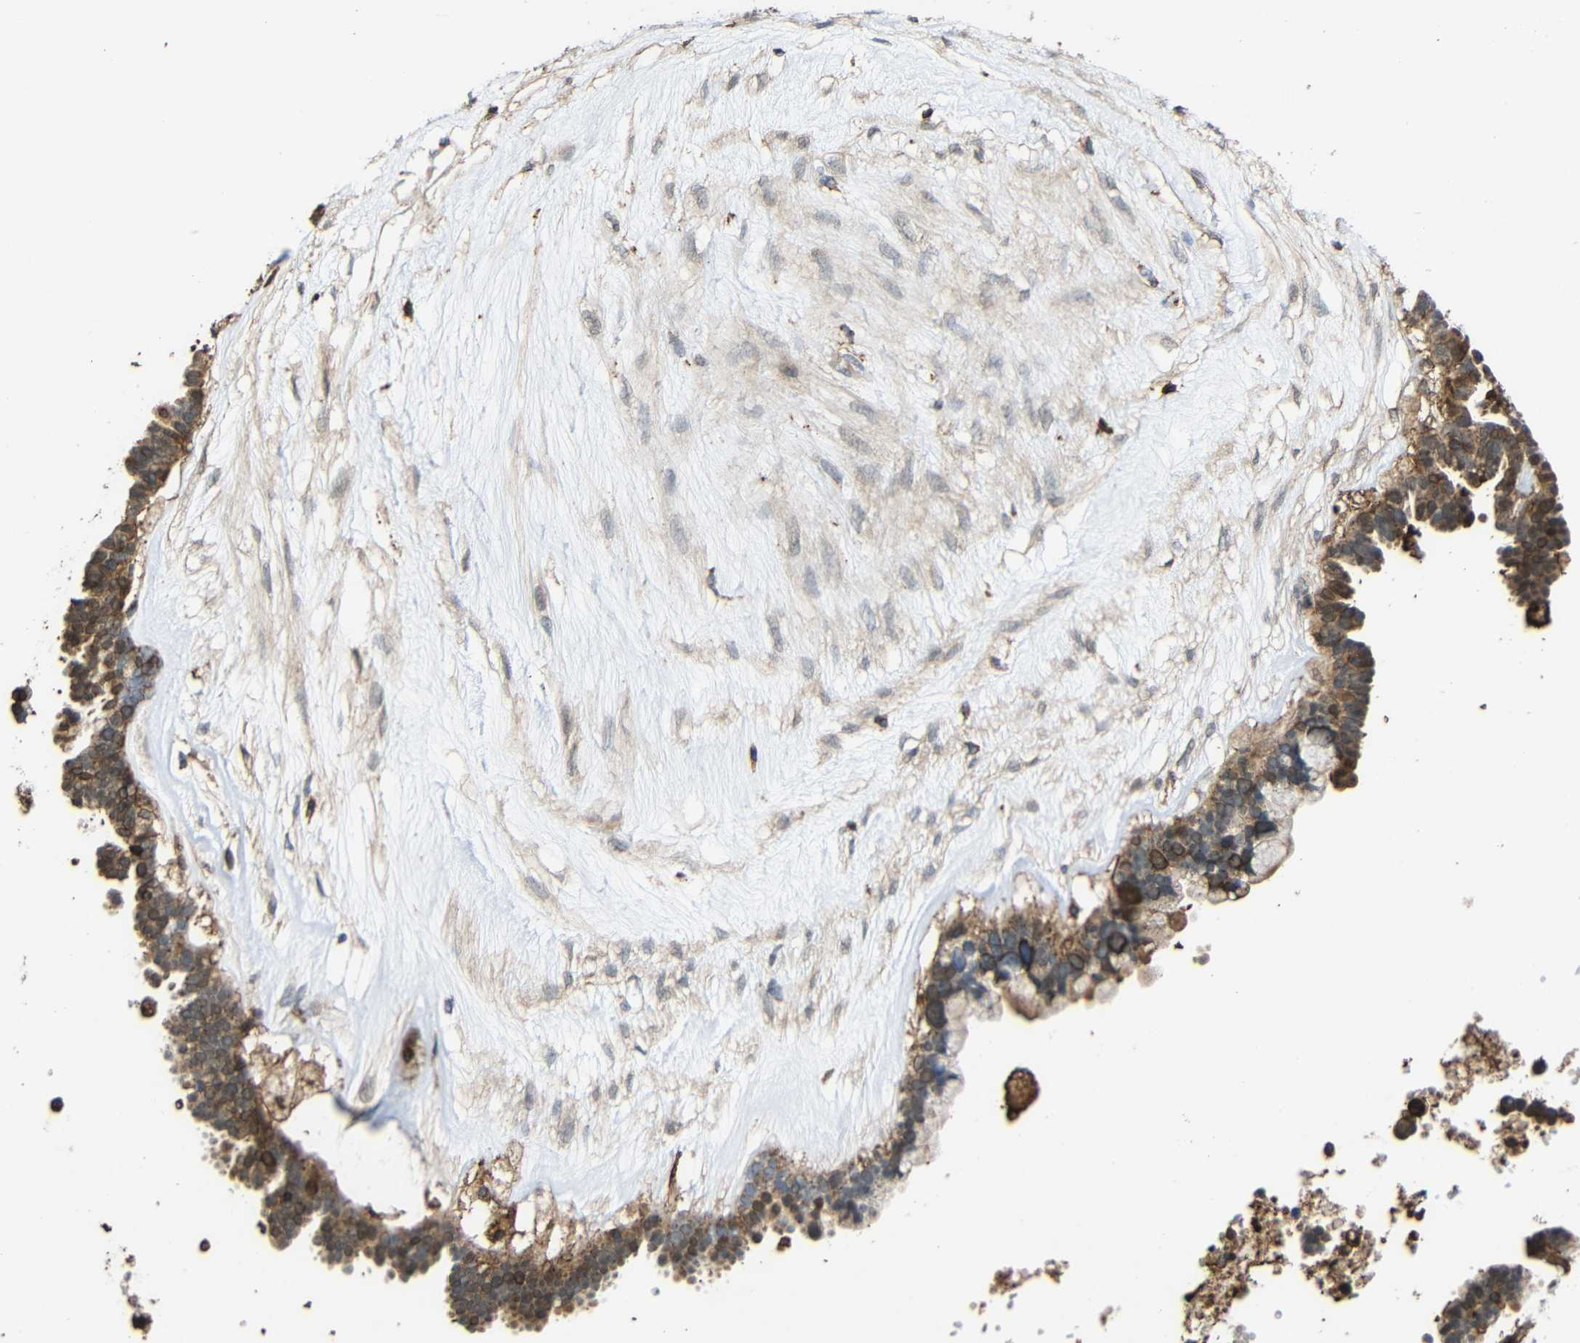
{"staining": {"intensity": "moderate", "quantity": ">75%", "location": "cytoplasmic/membranous"}, "tissue": "ovarian cancer", "cell_type": "Tumor cells", "image_type": "cancer", "snomed": [{"axis": "morphology", "description": "Cystadenocarcinoma, serous, NOS"}, {"axis": "topography", "description": "Ovary"}], "caption": "IHC (DAB) staining of serous cystadenocarcinoma (ovarian) reveals moderate cytoplasmic/membranous protein positivity in approximately >75% of tumor cells. (IHC, brightfield microscopy, high magnification).", "gene": "C1GALT1", "patient": {"sex": "female", "age": 56}}